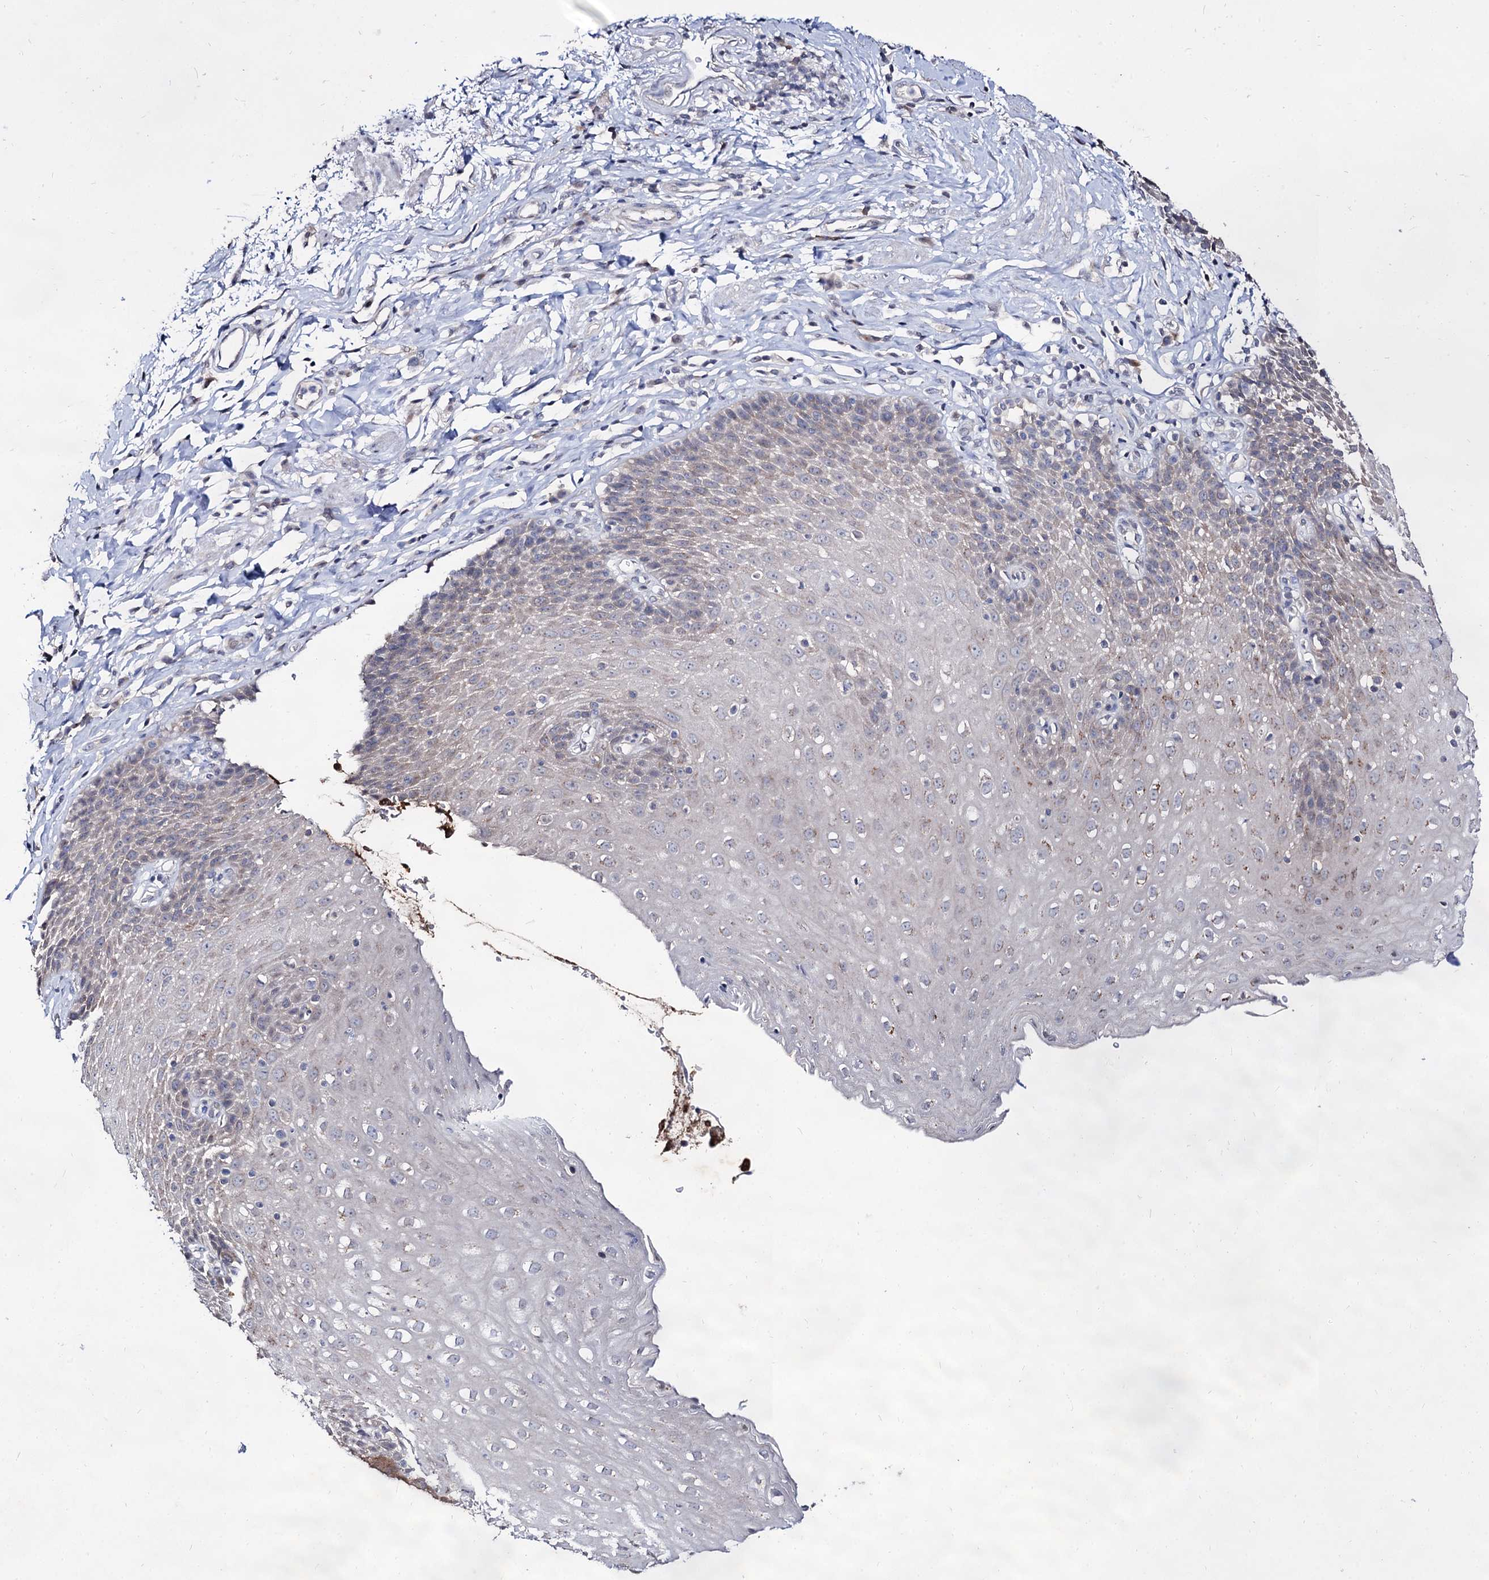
{"staining": {"intensity": "negative", "quantity": "none", "location": "none"}, "tissue": "esophagus", "cell_type": "Squamous epithelial cells", "image_type": "normal", "snomed": [{"axis": "morphology", "description": "Normal tissue, NOS"}, {"axis": "topography", "description": "Esophagus"}], "caption": "This is an IHC photomicrograph of unremarkable esophagus. There is no expression in squamous epithelial cells.", "gene": "ARFIP2", "patient": {"sex": "female", "age": 61}}